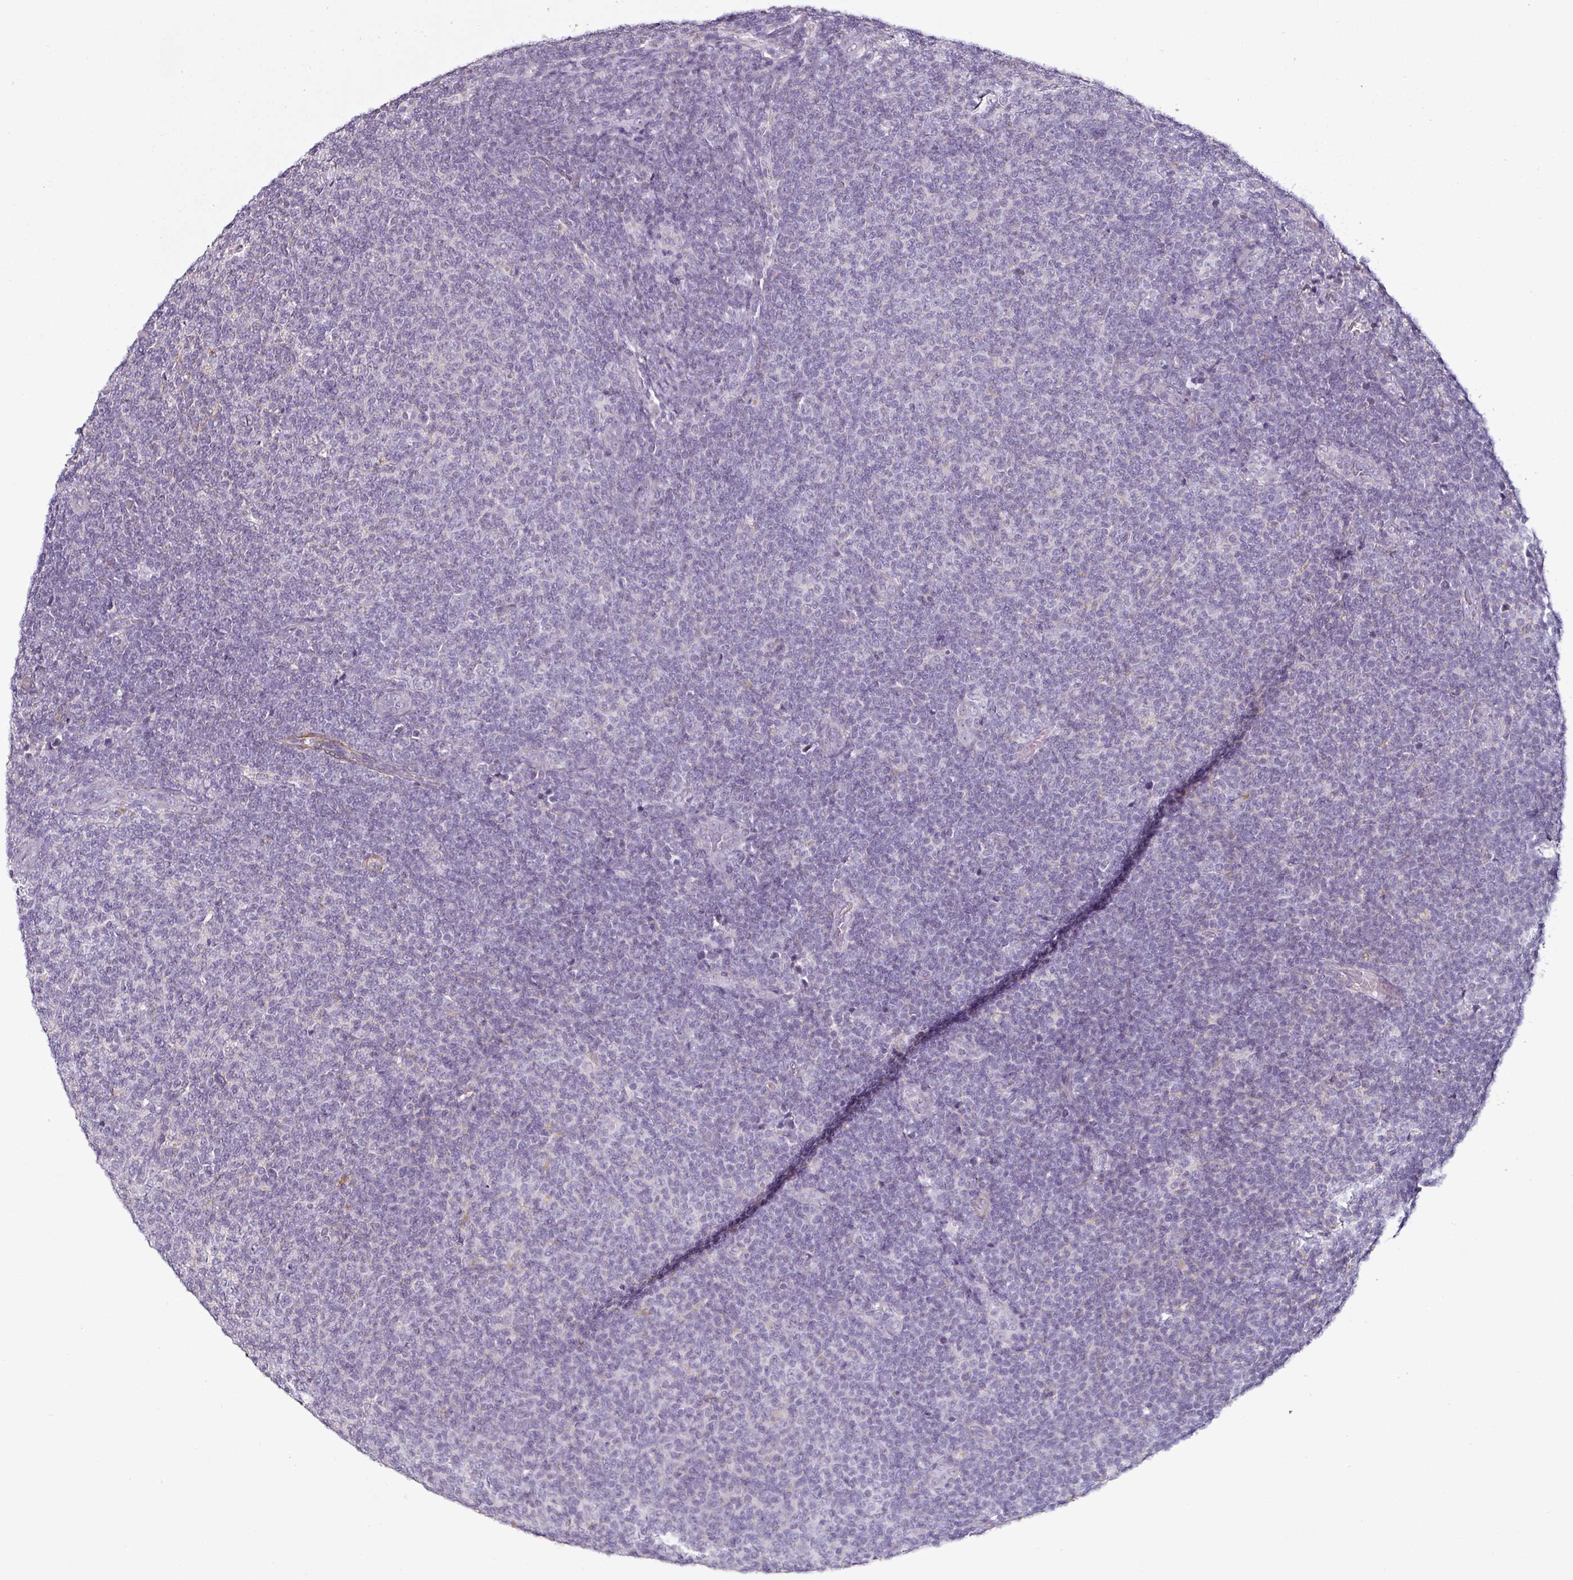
{"staining": {"intensity": "negative", "quantity": "none", "location": "none"}, "tissue": "lymphoma", "cell_type": "Tumor cells", "image_type": "cancer", "snomed": [{"axis": "morphology", "description": "Malignant lymphoma, non-Hodgkin's type, Low grade"}, {"axis": "topography", "description": "Lymph node"}], "caption": "An image of human lymphoma is negative for staining in tumor cells. The staining was performed using DAB (3,3'-diaminobenzidine) to visualize the protein expression in brown, while the nuclei were stained in blue with hematoxylin (Magnification: 20x).", "gene": "CAP2", "patient": {"sex": "male", "age": 66}}